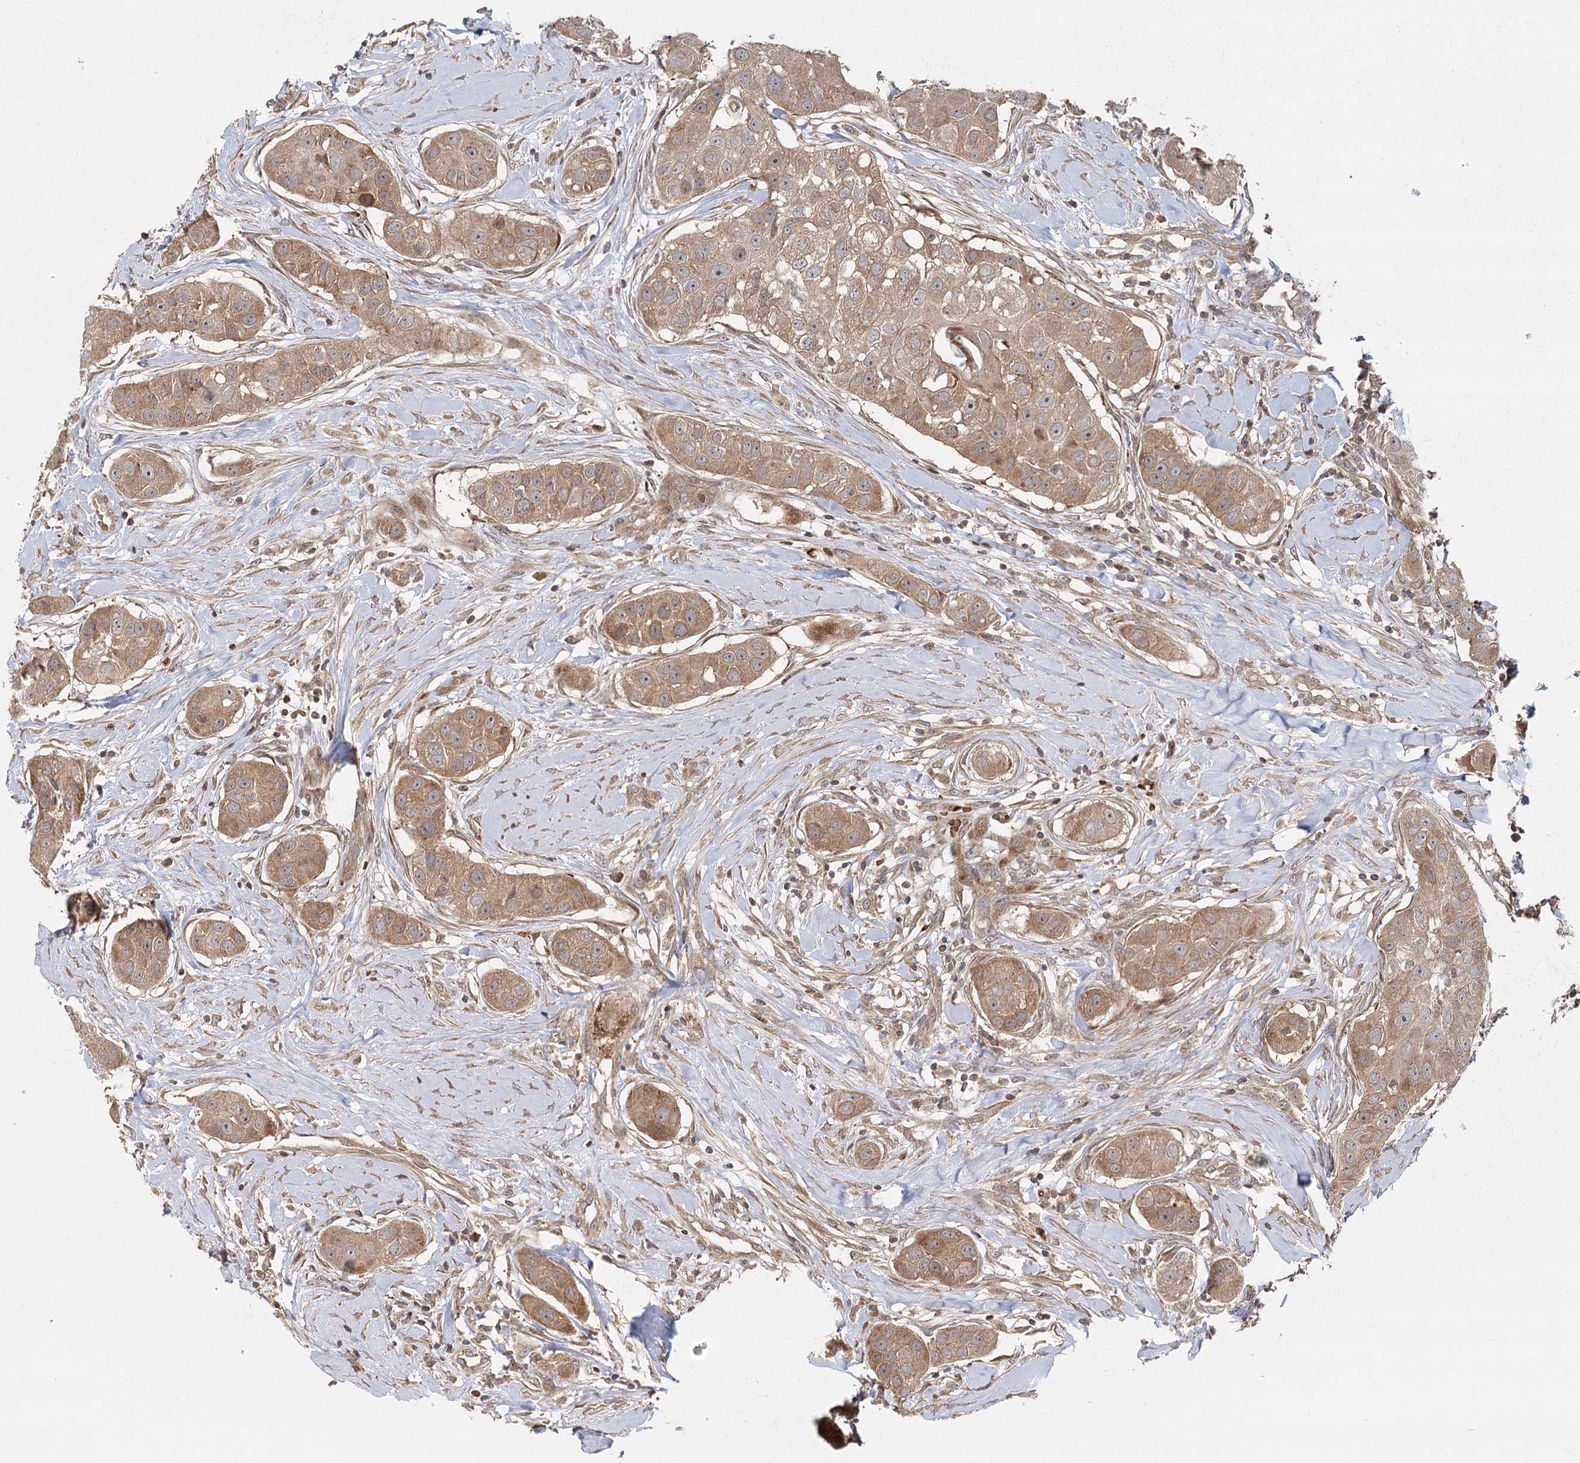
{"staining": {"intensity": "moderate", "quantity": ">75%", "location": "cytoplasmic/membranous"}, "tissue": "head and neck cancer", "cell_type": "Tumor cells", "image_type": "cancer", "snomed": [{"axis": "morphology", "description": "Normal tissue, NOS"}, {"axis": "morphology", "description": "Squamous cell carcinoma, NOS"}, {"axis": "topography", "description": "Skeletal muscle"}, {"axis": "topography", "description": "Head-Neck"}], "caption": "Moderate cytoplasmic/membranous staining is appreciated in about >75% of tumor cells in squamous cell carcinoma (head and neck).", "gene": "RAPGEF6", "patient": {"sex": "male", "age": 51}}